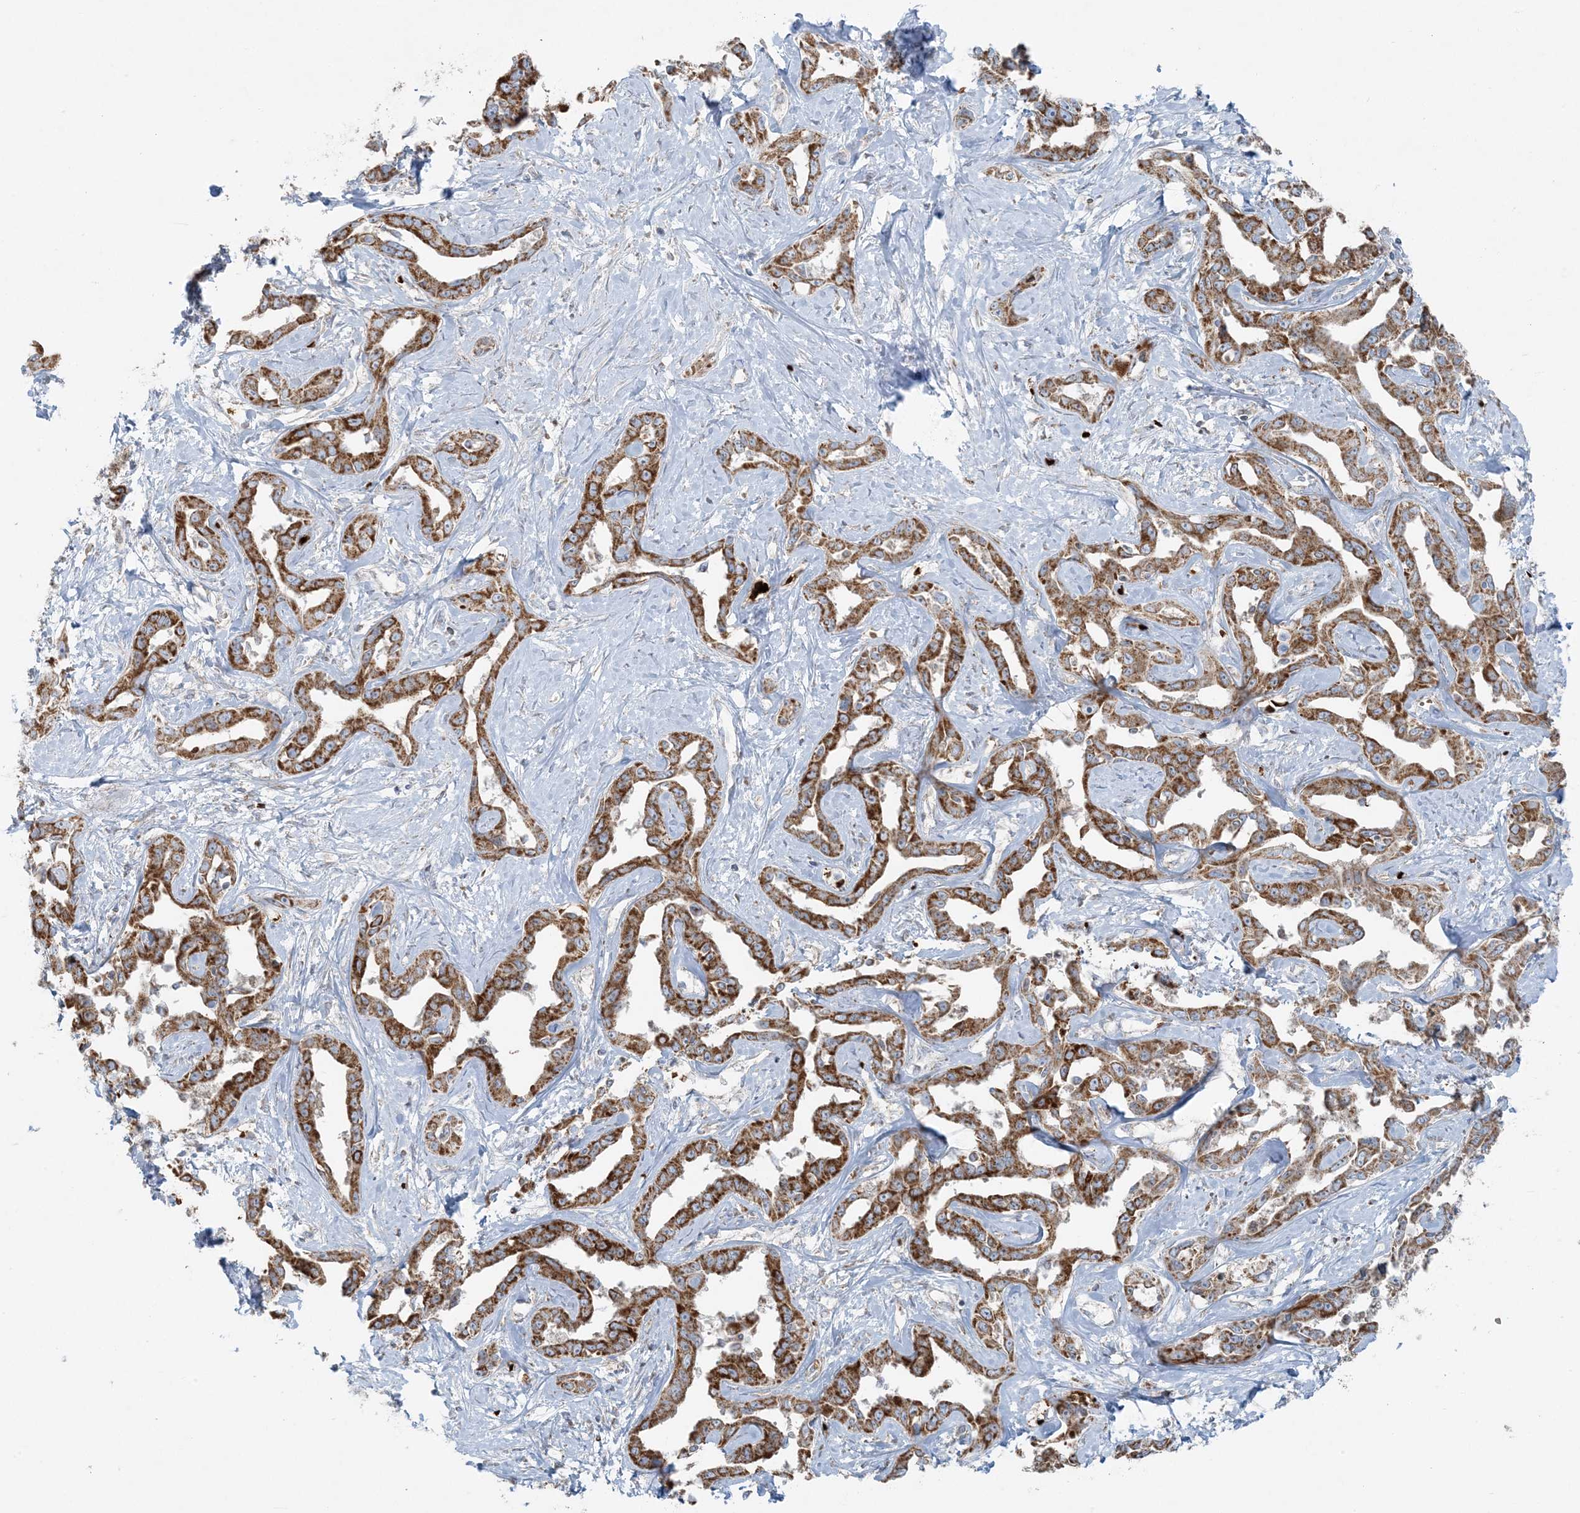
{"staining": {"intensity": "strong", "quantity": ">75%", "location": "cytoplasmic/membranous"}, "tissue": "liver cancer", "cell_type": "Tumor cells", "image_type": "cancer", "snomed": [{"axis": "morphology", "description": "Cholangiocarcinoma"}, {"axis": "topography", "description": "Liver"}], "caption": "The photomicrograph shows staining of liver cancer, revealing strong cytoplasmic/membranous protein expression (brown color) within tumor cells.", "gene": "PIK3R4", "patient": {"sex": "male", "age": 59}}